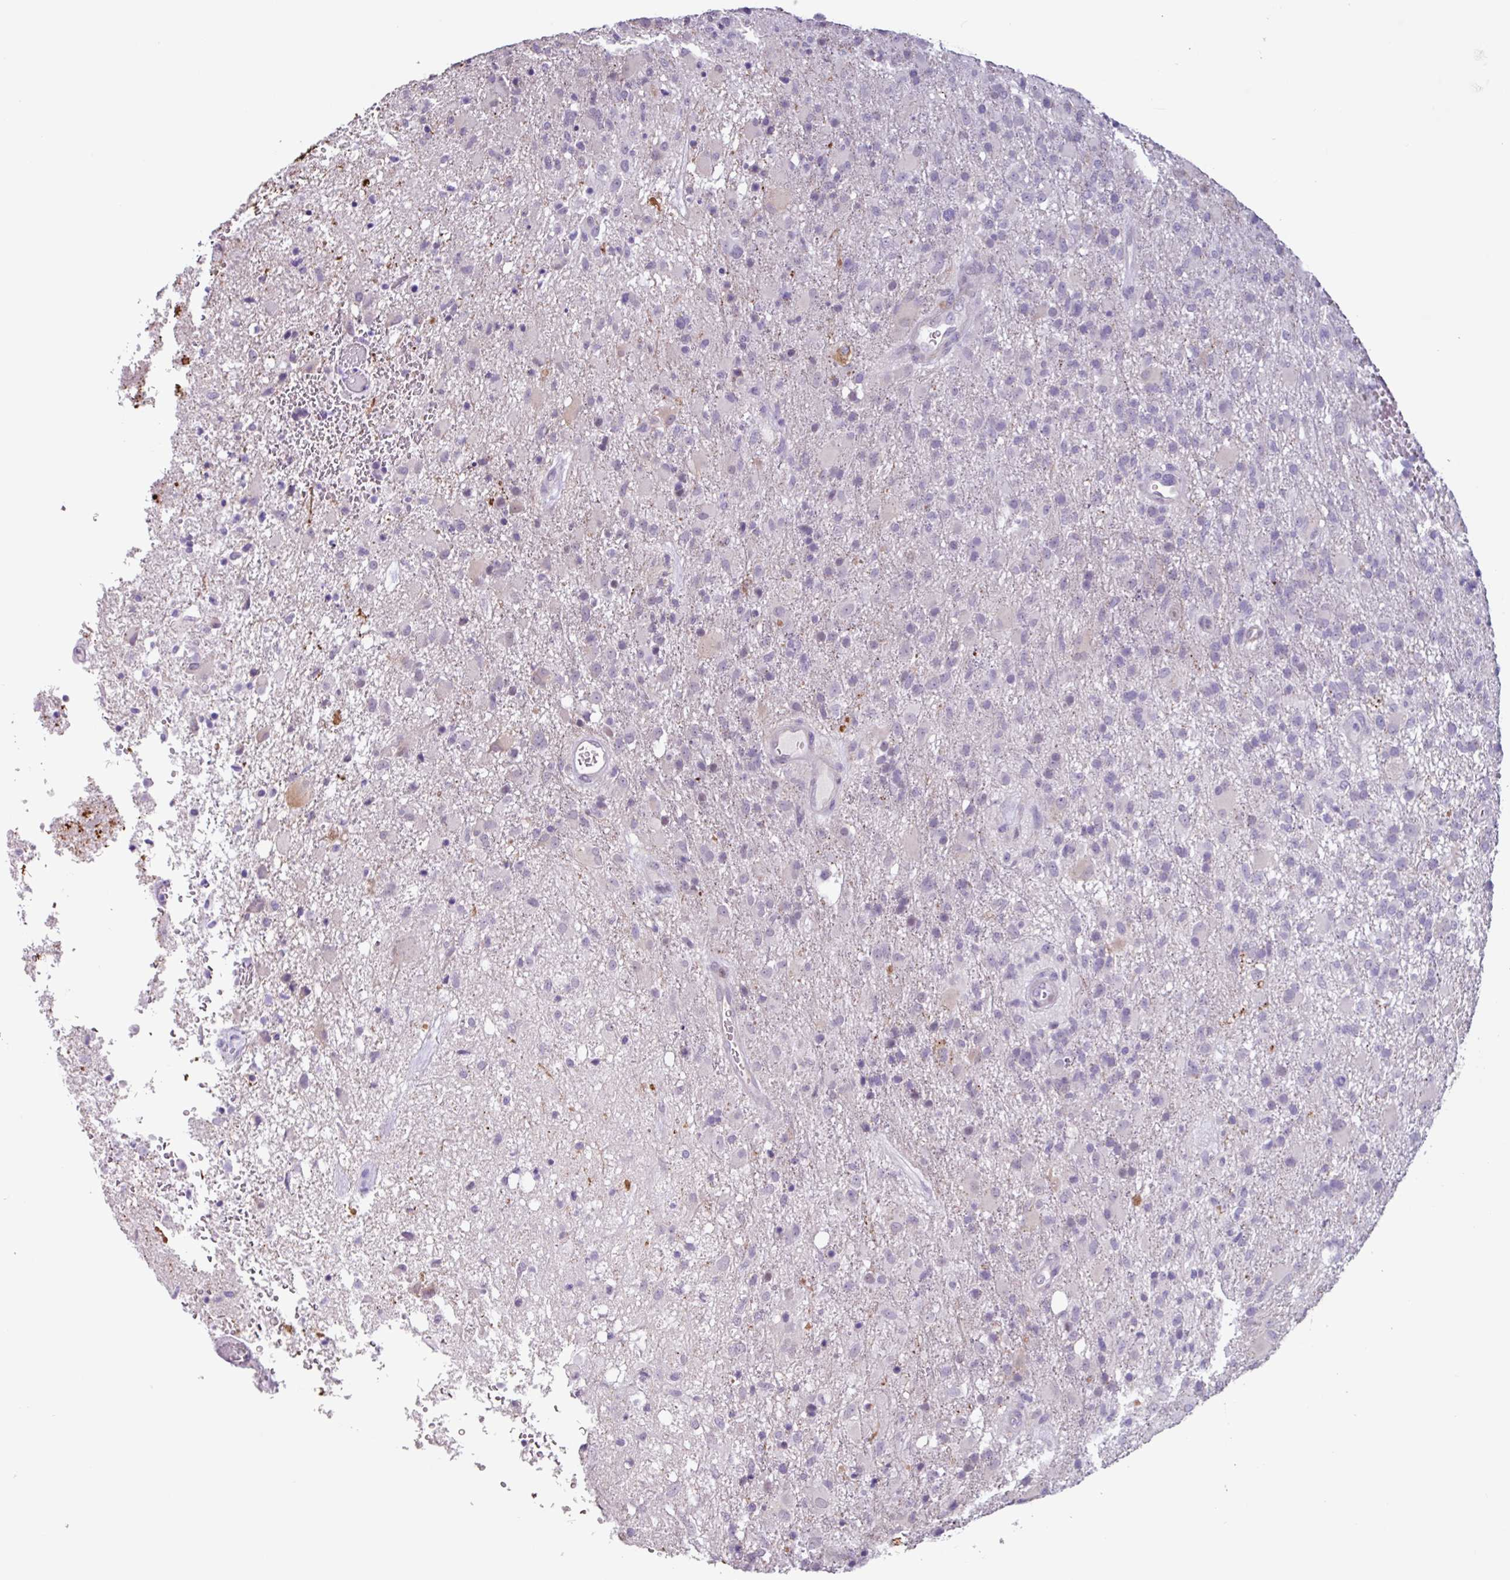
{"staining": {"intensity": "negative", "quantity": "none", "location": "none"}, "tissue": "glioma", "cell_type": "Tumor cells", "image_type": "cancer", "snomed": [{"axis": "morphology", "description": "Glioma, malignant, High grade"}, {"axis": "topography", "description": "Brain"}], "caption": "This image is of glioma stained with IHC to label a protein in brown with the nuclei are counter-stained blue. There is no expression in tumor cells.", "gene": "OTX1", "patient": {"sex": "female", "age": 74}}